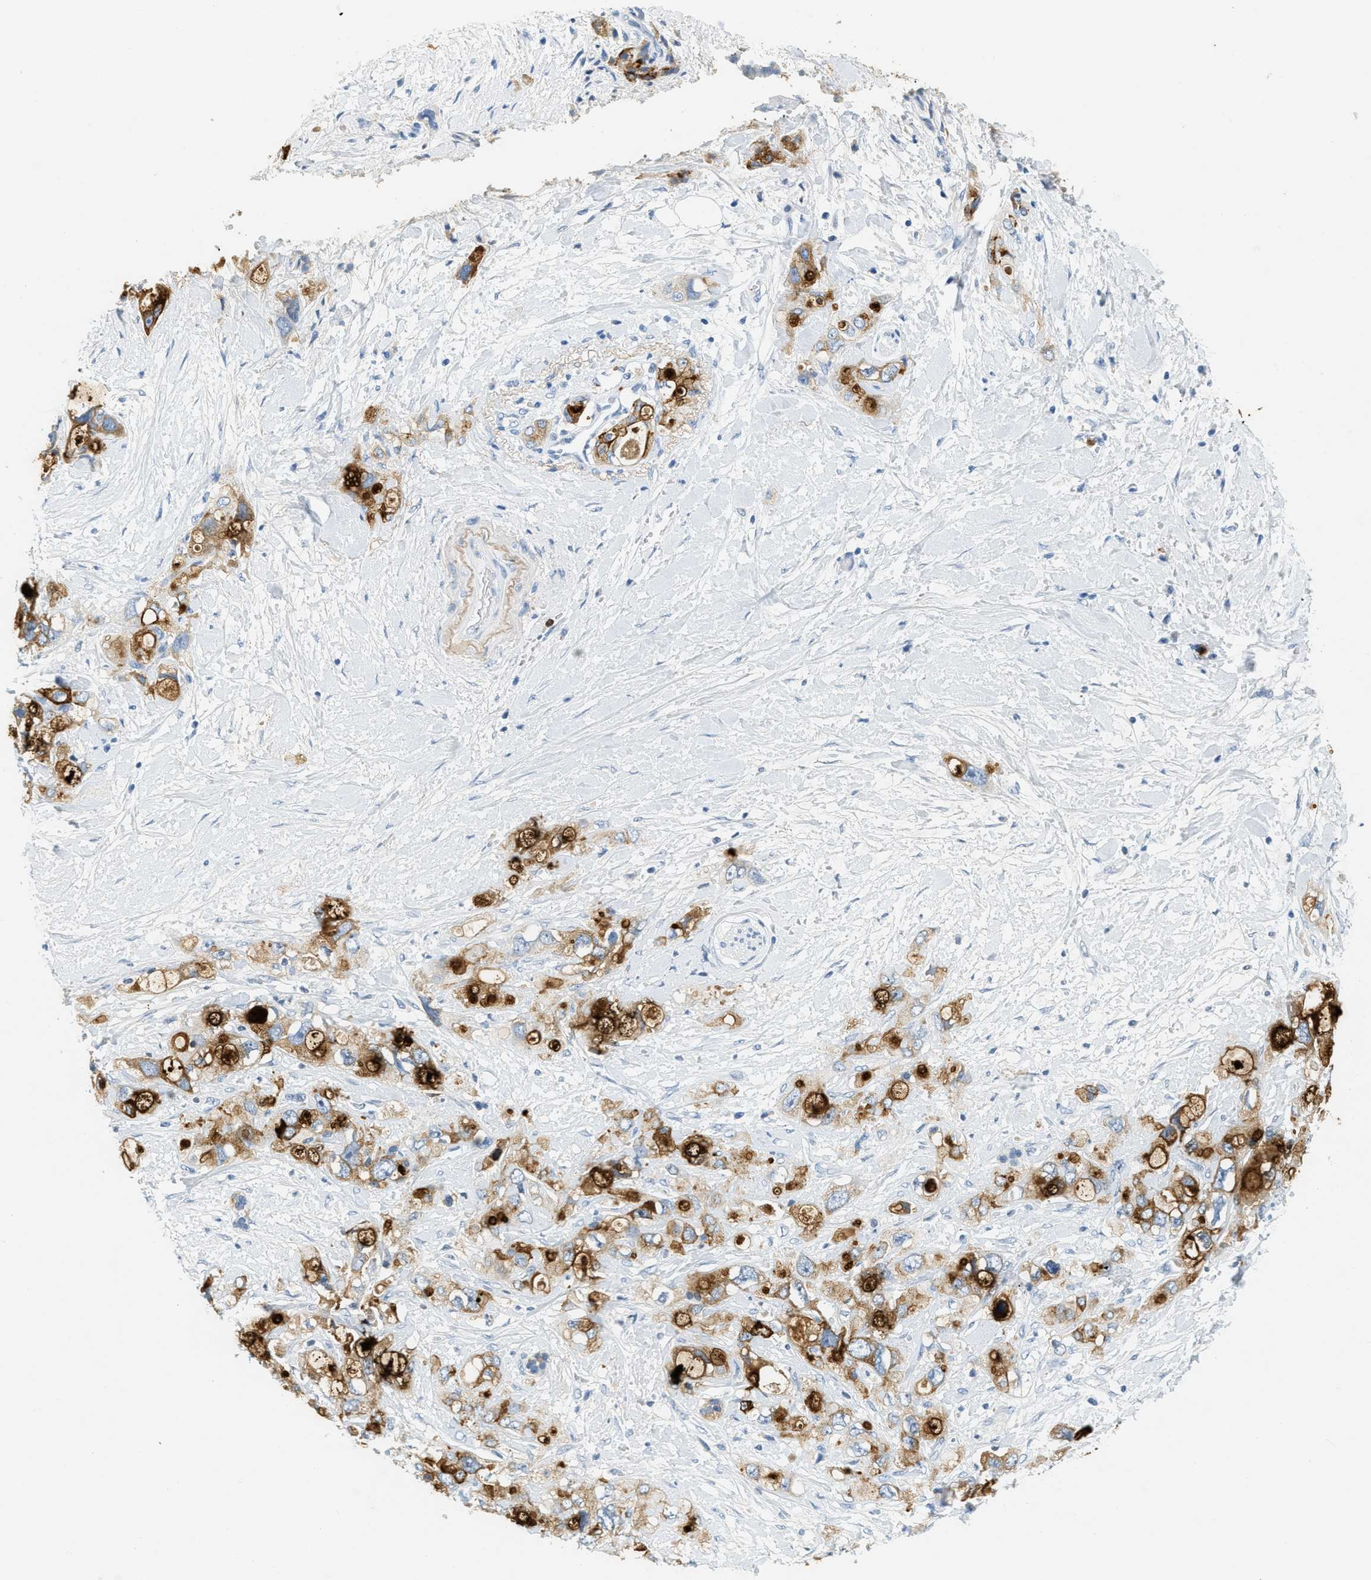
{"staining": {"intensity": "strong", "quantity": ">75%", "location": "cytoplasmic/membranous"}, "tissue": "pancreatic cancer", "cell_type": "Tumor cells", "image_type": "cancer", "snomed": [{"axis": "morphology", "description": "Adenocarcinoma, NOS"}, {"axis": "topography", "description": "Pancreas"}], "caption": "This micrograph displays immunohistochemistry (IHC) staining of pancreatic cancer (adenocarcinoma), with high strong cytoplasmic/membranous staining in about >75% of tumor cells.", "gene": "LCN2", "patient": {"sex": "female", "age": 56}}